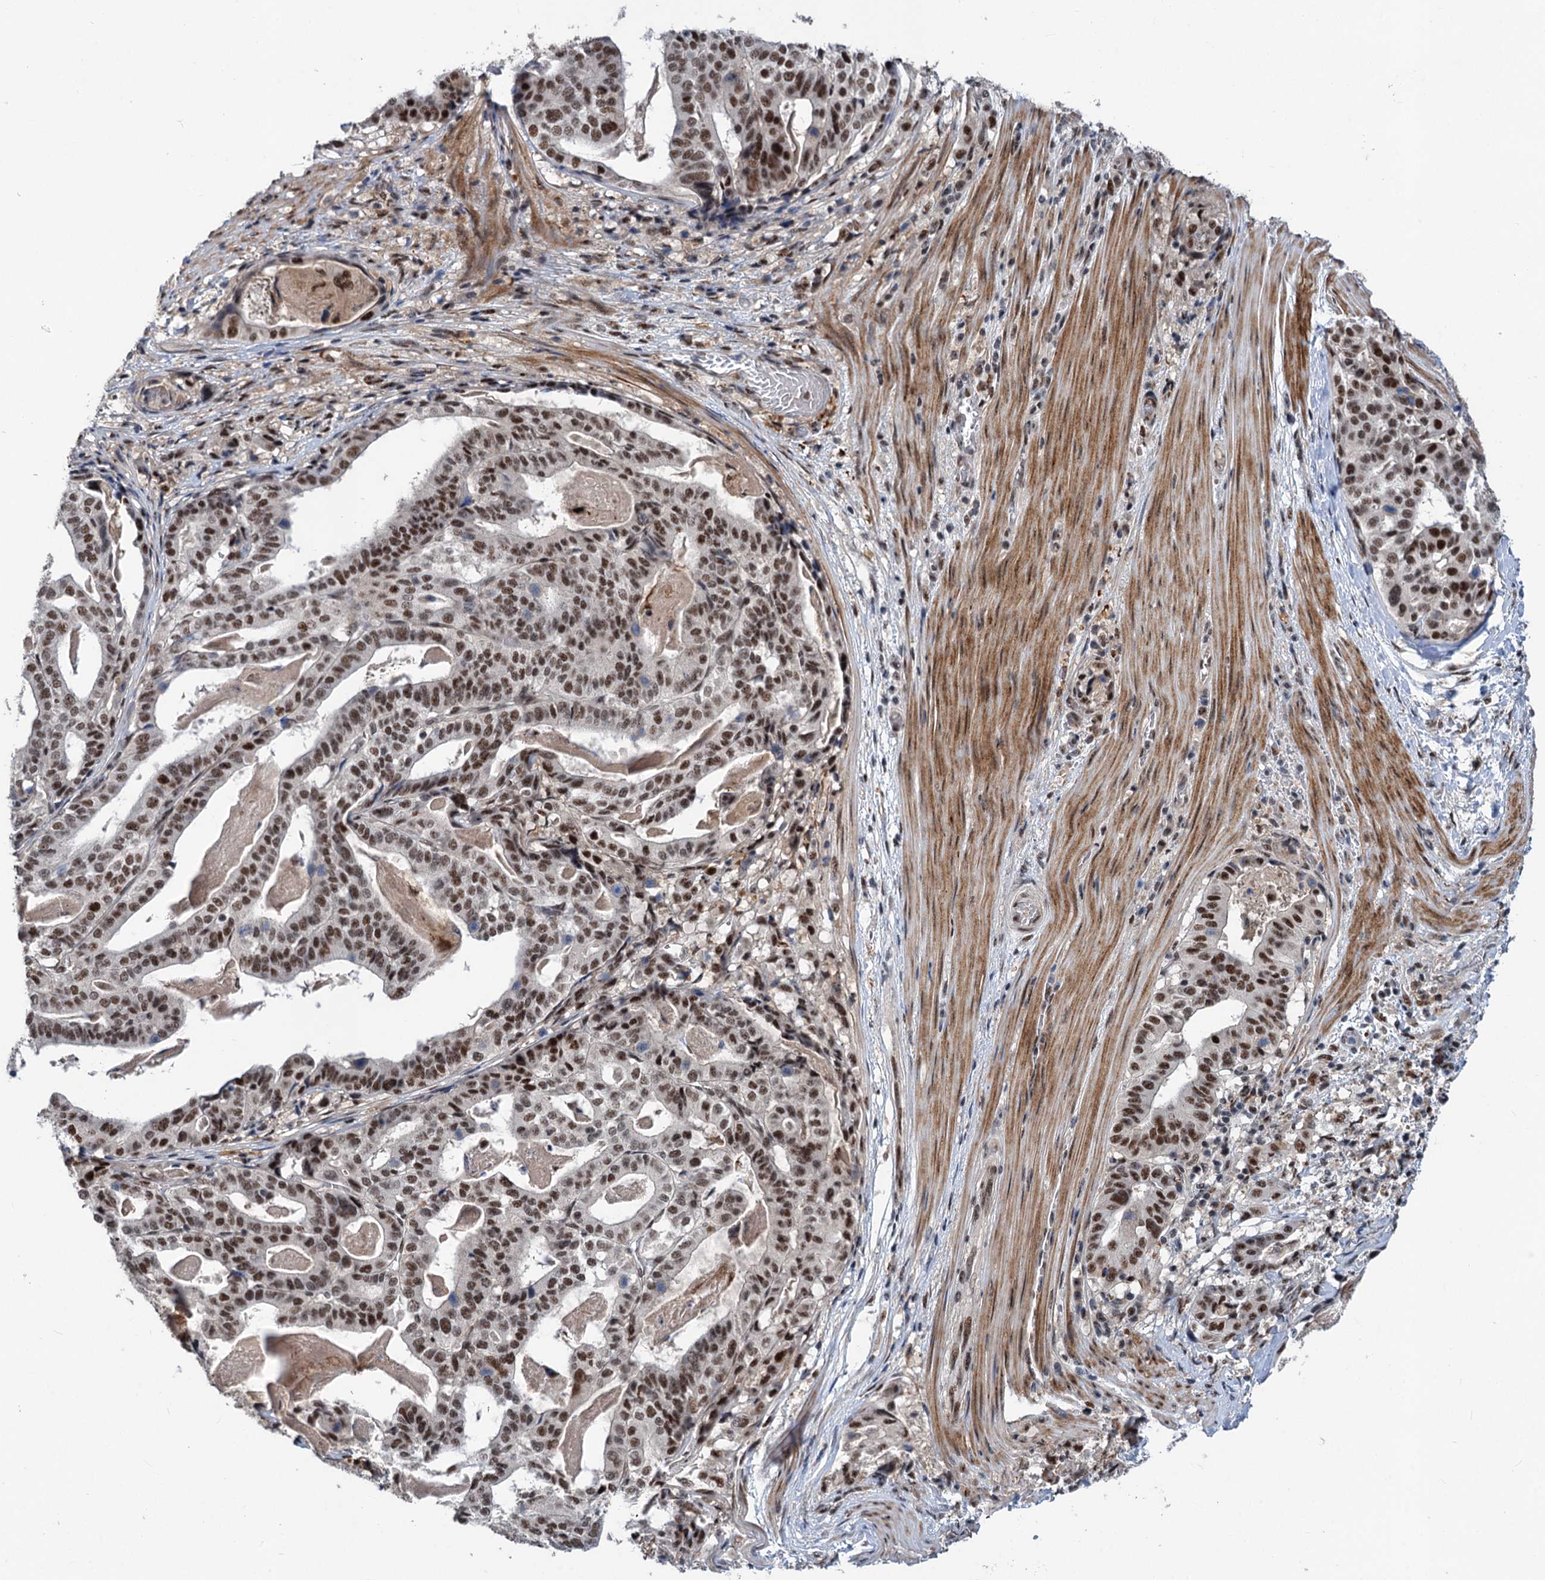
{"staining": {"intensity": "moderate", "quantity": ">75%", "location": "nuclear"}, "tissue": "stomach cancer", "cell_type": "Tumor cells", "image_type": "cancer", "snomed": [{"axis": "morphology", "description": "Adenocarcinoma, NOS"}, {"axis": "topography", "description": "Stomach"}], "caption": "DAB (3,3'-diaminobenzidine) immunohistochemical staining of stomach adenocarcinoma shows moderate nuclear protein expression in about >75% of tumor cells.", "gene": "PHF8", "patient": {"sex": "male", "age": 48}}